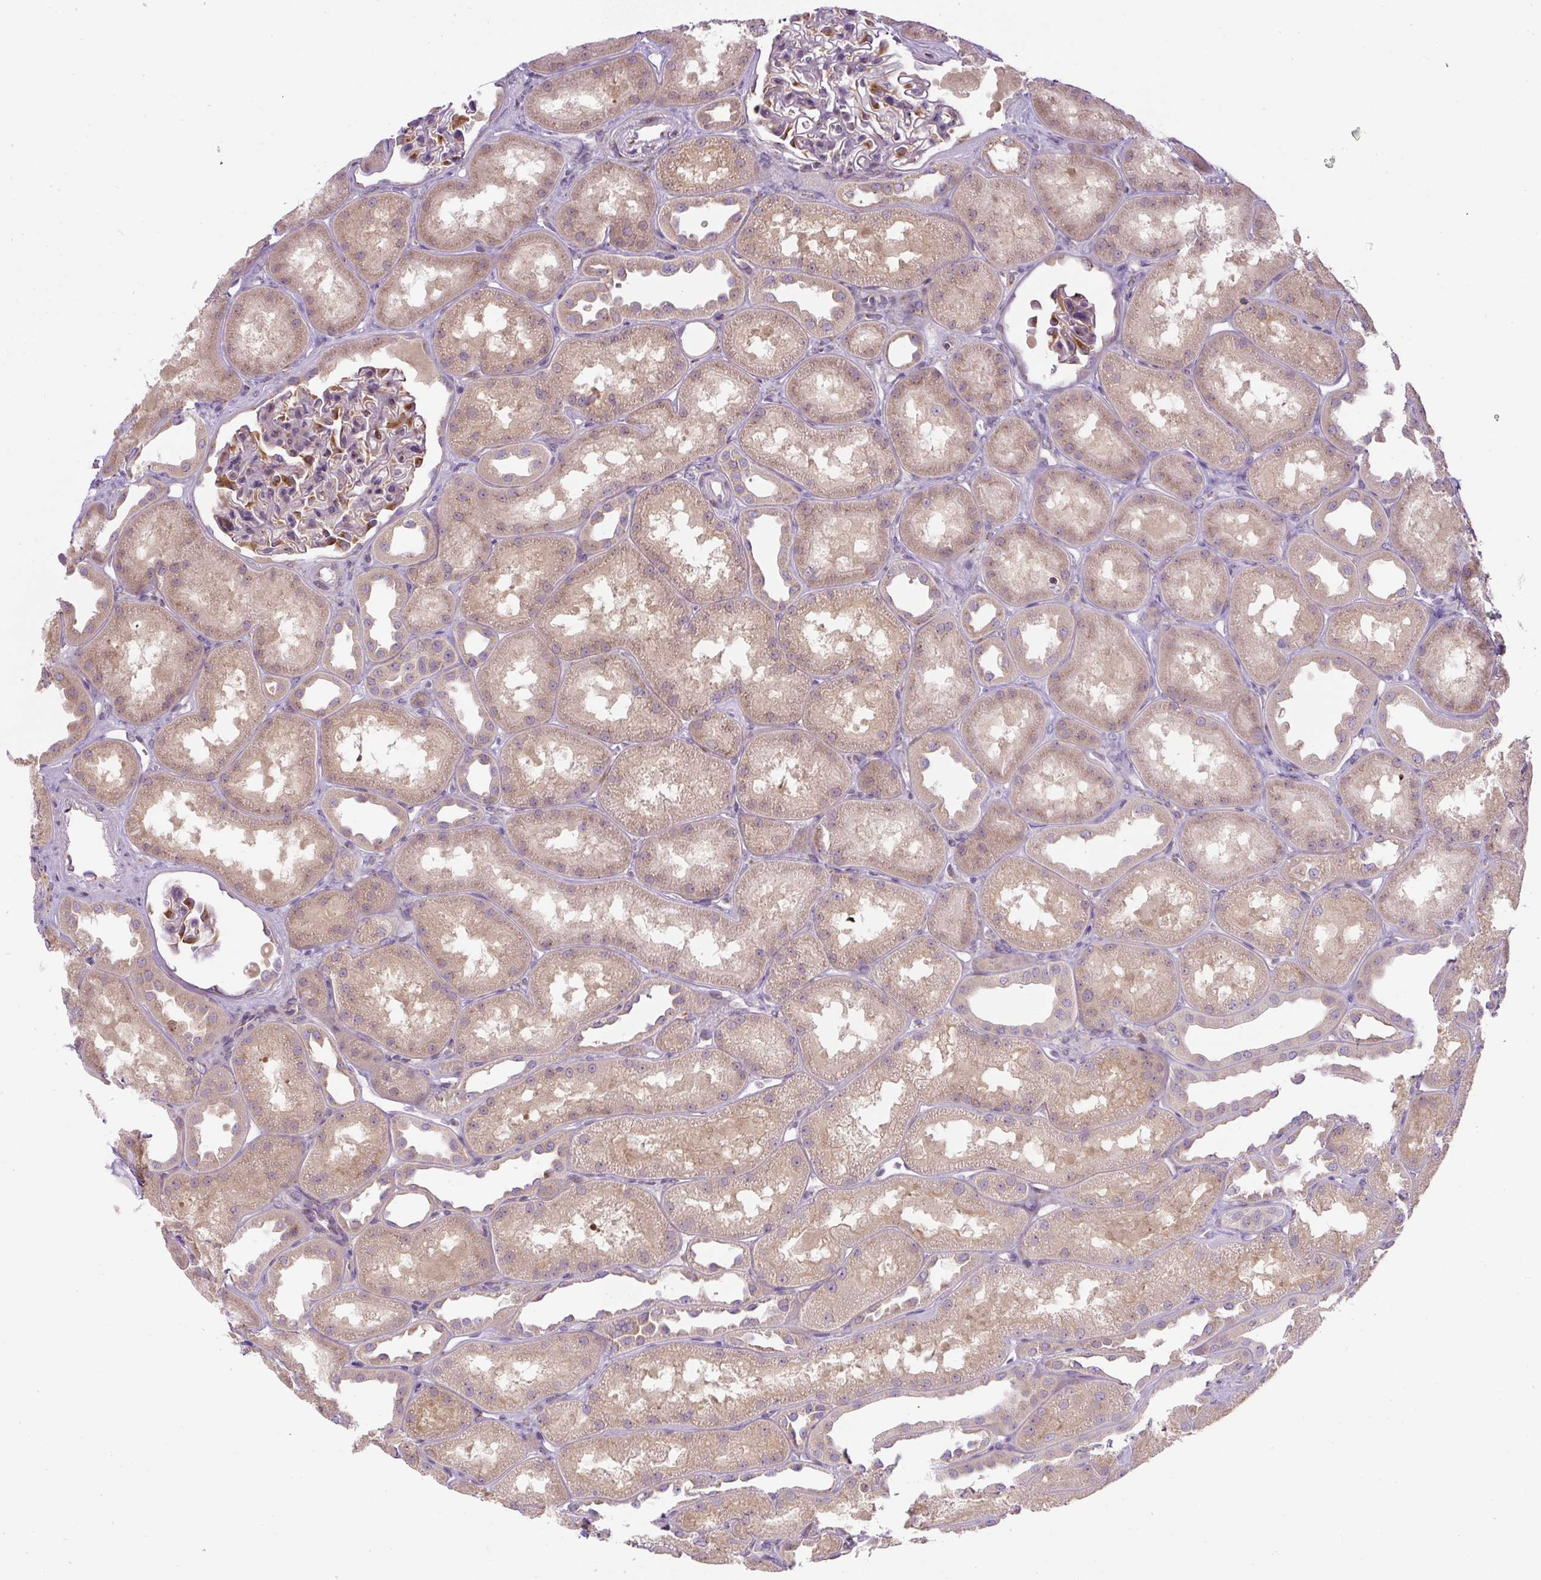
{"staining": {"intensity": "moderate", "quantity": "25%-75%", "location": "cytoplasmic/membranous"}, "tissue": "kidney", "cell_type": "Cells in glomeruli", "image_type": "normal", "snomed": [{"axis": "morphology", "description": "Normal tissue, NOS"}, {"axis": "topography", "description": "Kidney"}], "caption": "Cells in glomeruli exhibit medium levels of moderate cytoplasmic/membranous expression in about 25%-75% of cells in normal human kidney.", "gene": "MLX", "patient": {"sex": "male", "age": 61}}